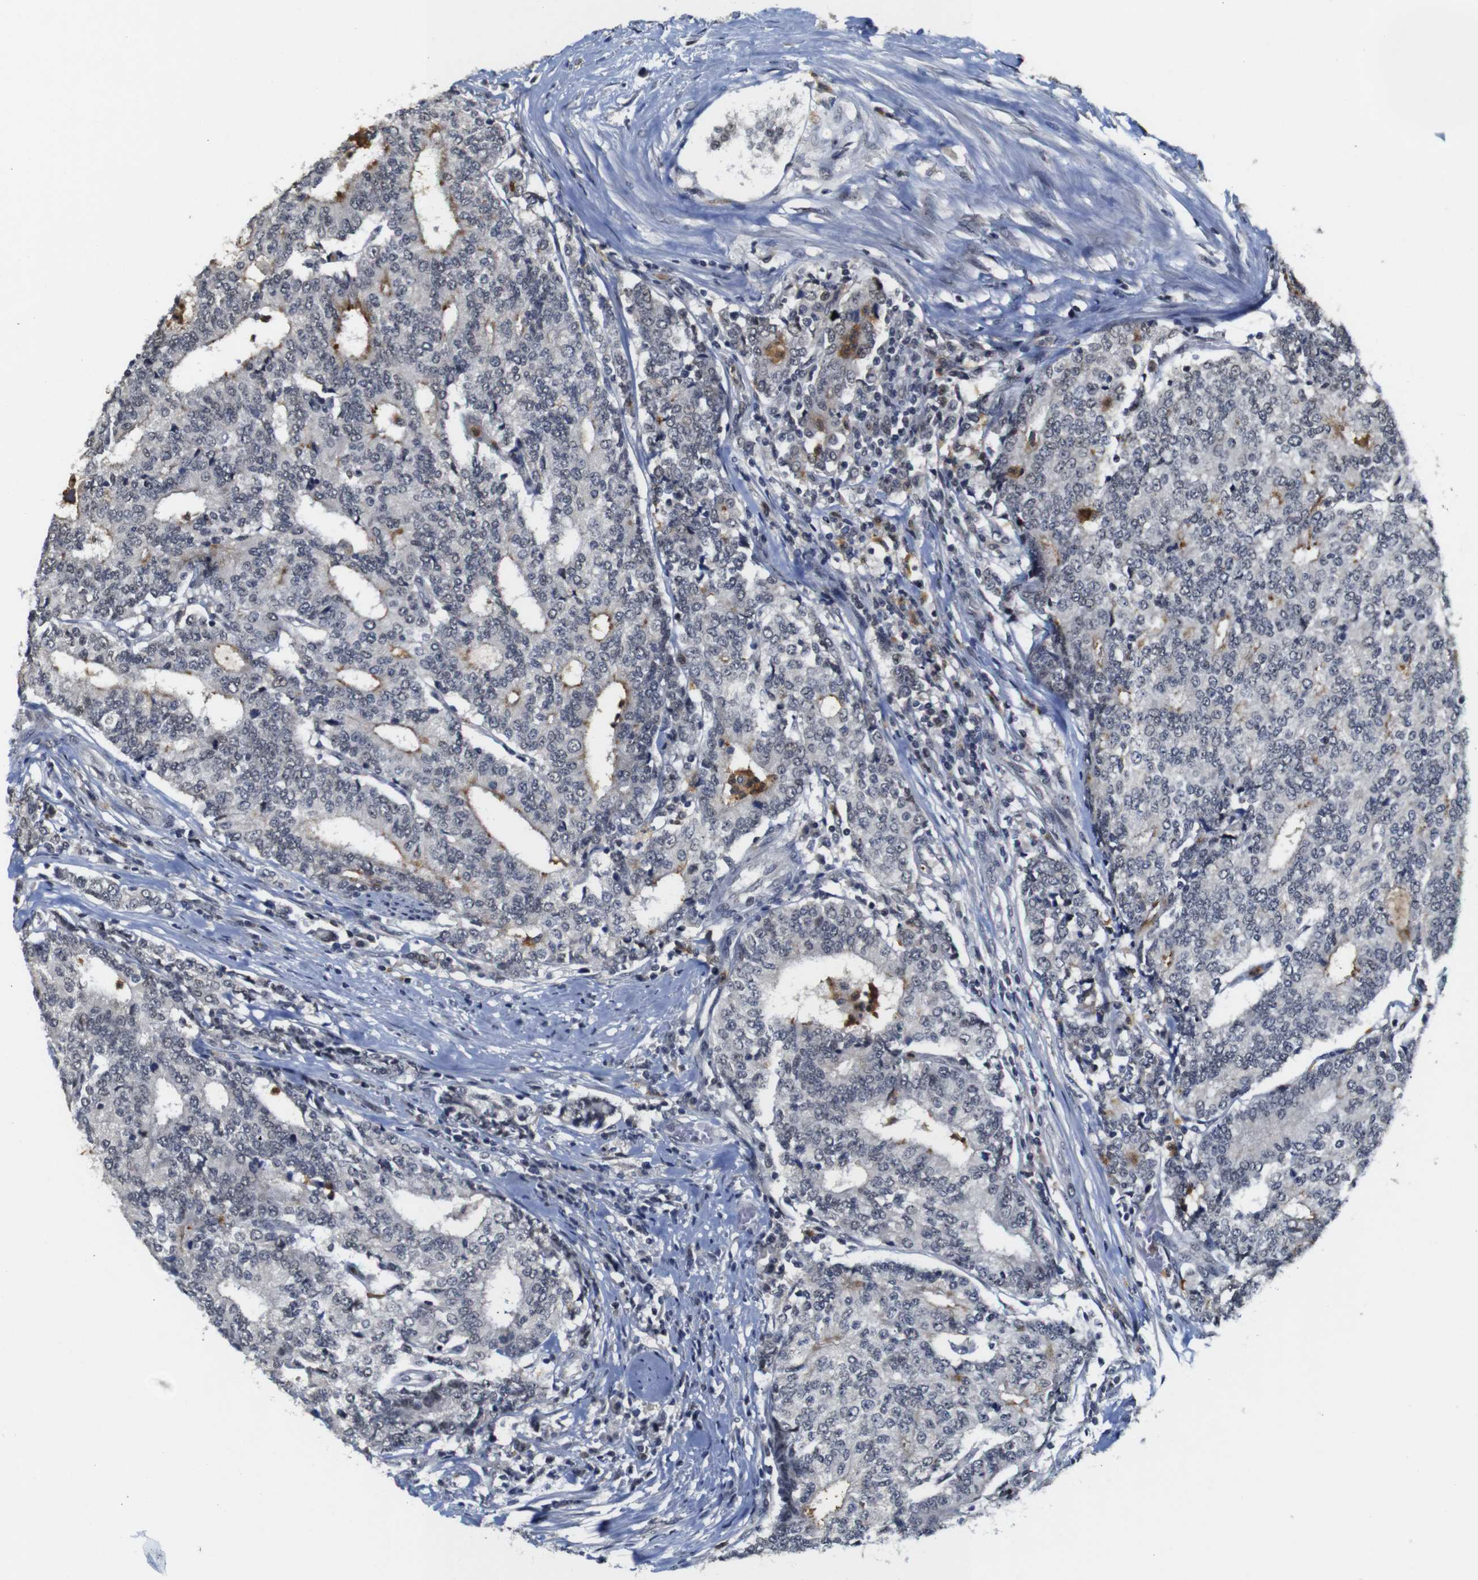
{"staining": {"intensity": "moderate", "quantity": "25%-75%", "location": "cytoplasmic/membranous"}, "tissue": "prostate cancer", "cell_type": "Tumor cells", "image_type": "cancer", "snomed": [{"axis": "morphology", "description": "Normal tissue, NOS"}, {"axis": "morphology", "description": "Adenocarcinoma, High grade"}, {"axis": "topography", "description": "Prostate"}, {"axis": "topography", "description": "Seminal veicle"}], "caption": "This histopathology image displays immunohistochemistry staining of high-grade adenocarcinoma (prostate), with medium moderate cytoplasmic/membranous staining in approximately 25%-75% of tumor cells.", "gene": "NTRK3", "patient": {"sex": "male", "age": 55}}